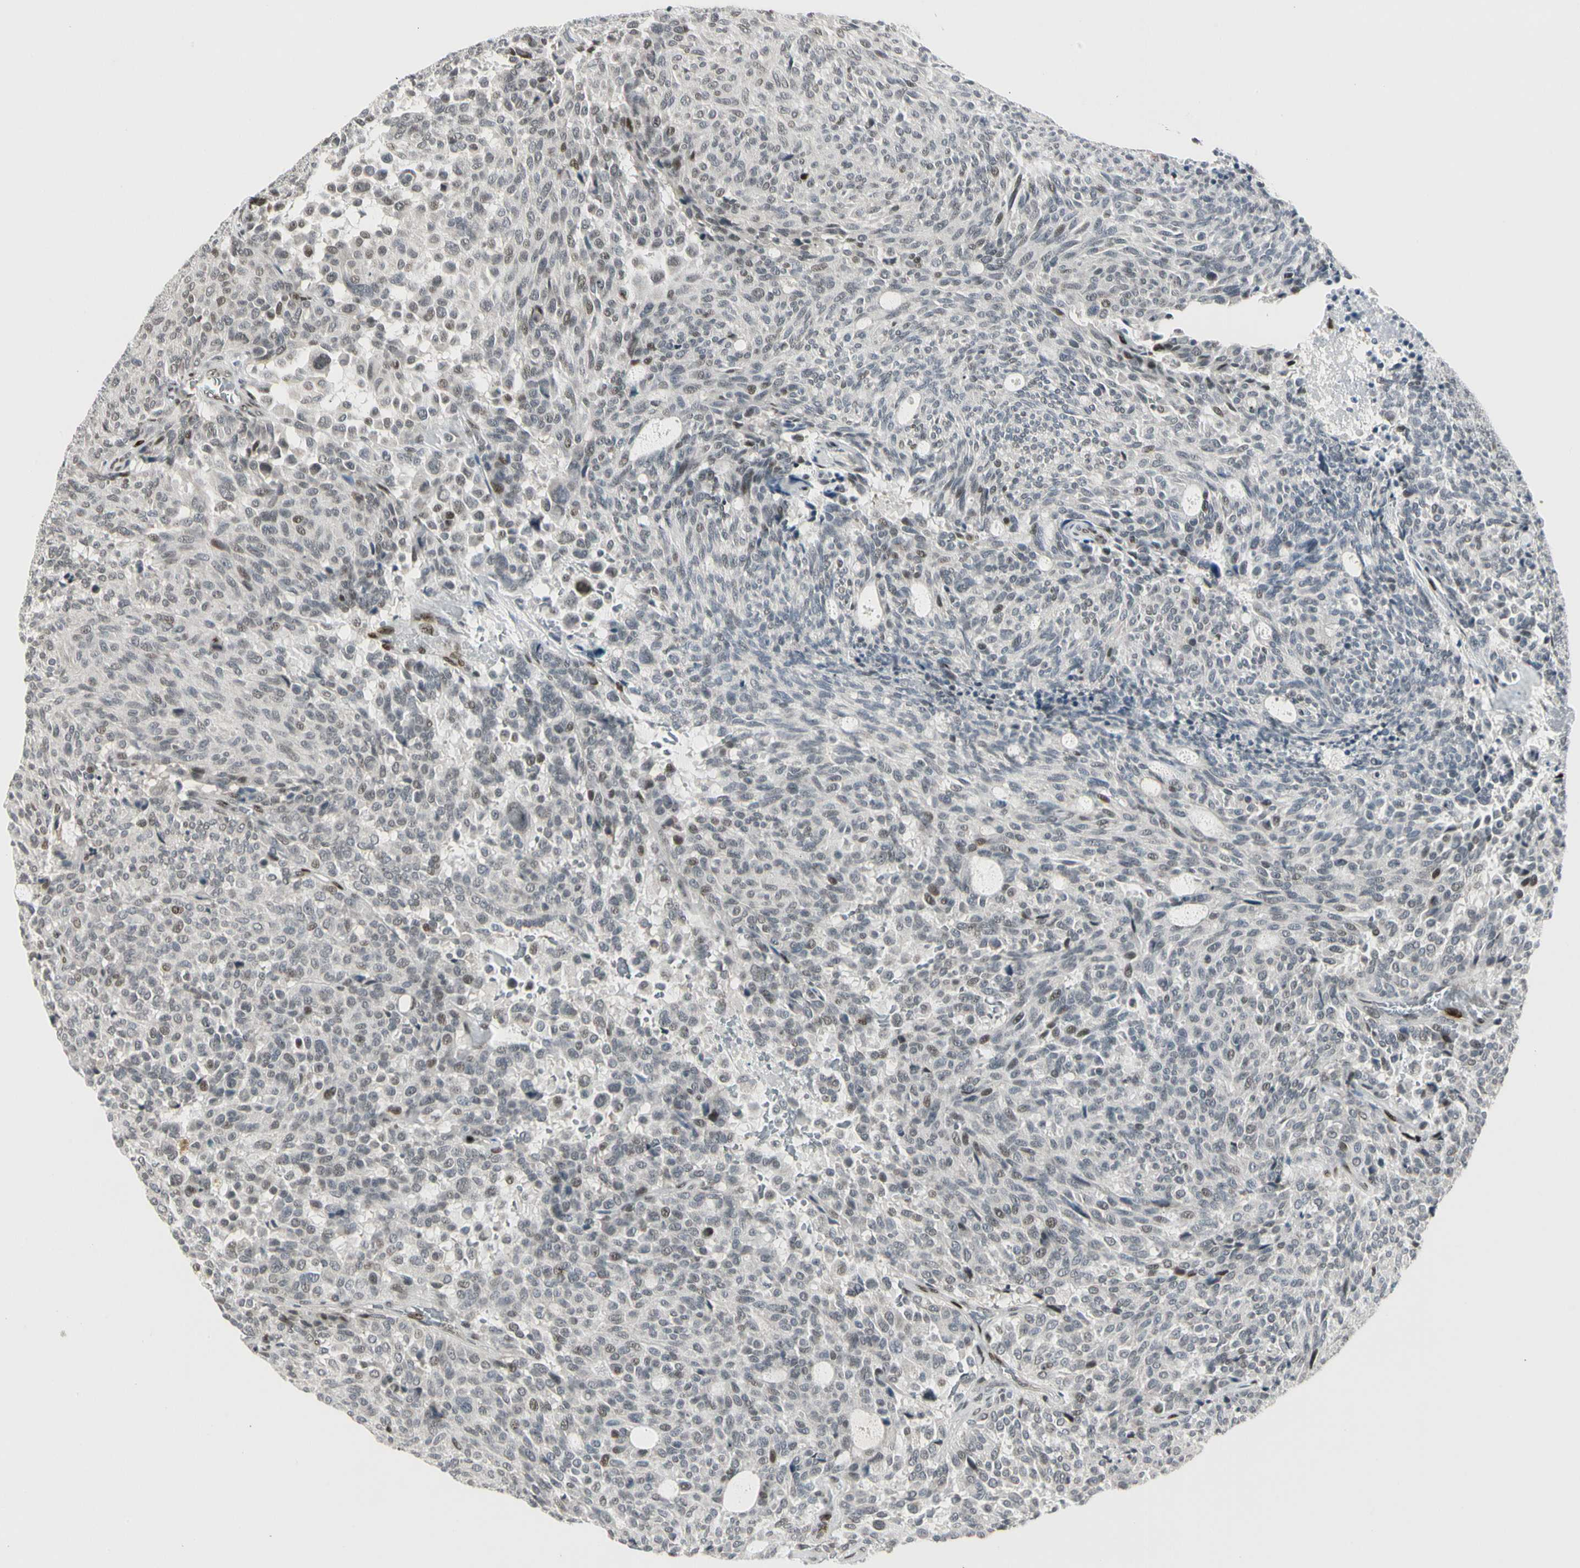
{"staining": {"intensity": "moderate", "quantity": "<25%", "location": "nuclear"}, "tissue": "carcinoid", "cell_type": "Tumor cells", "image_type": "cancer", "snomed": [{"axis": "morphology", "description": "Carcinoid, malignant, NOS"}, {"axis": "topography", "description": "Pancreas"}], "caption": "Human carcinoid stained with a protein marker displays moderate staining in tumor cells.", "gene": "FOXJ2", "patient": {"sex": "female", "age": 54}}